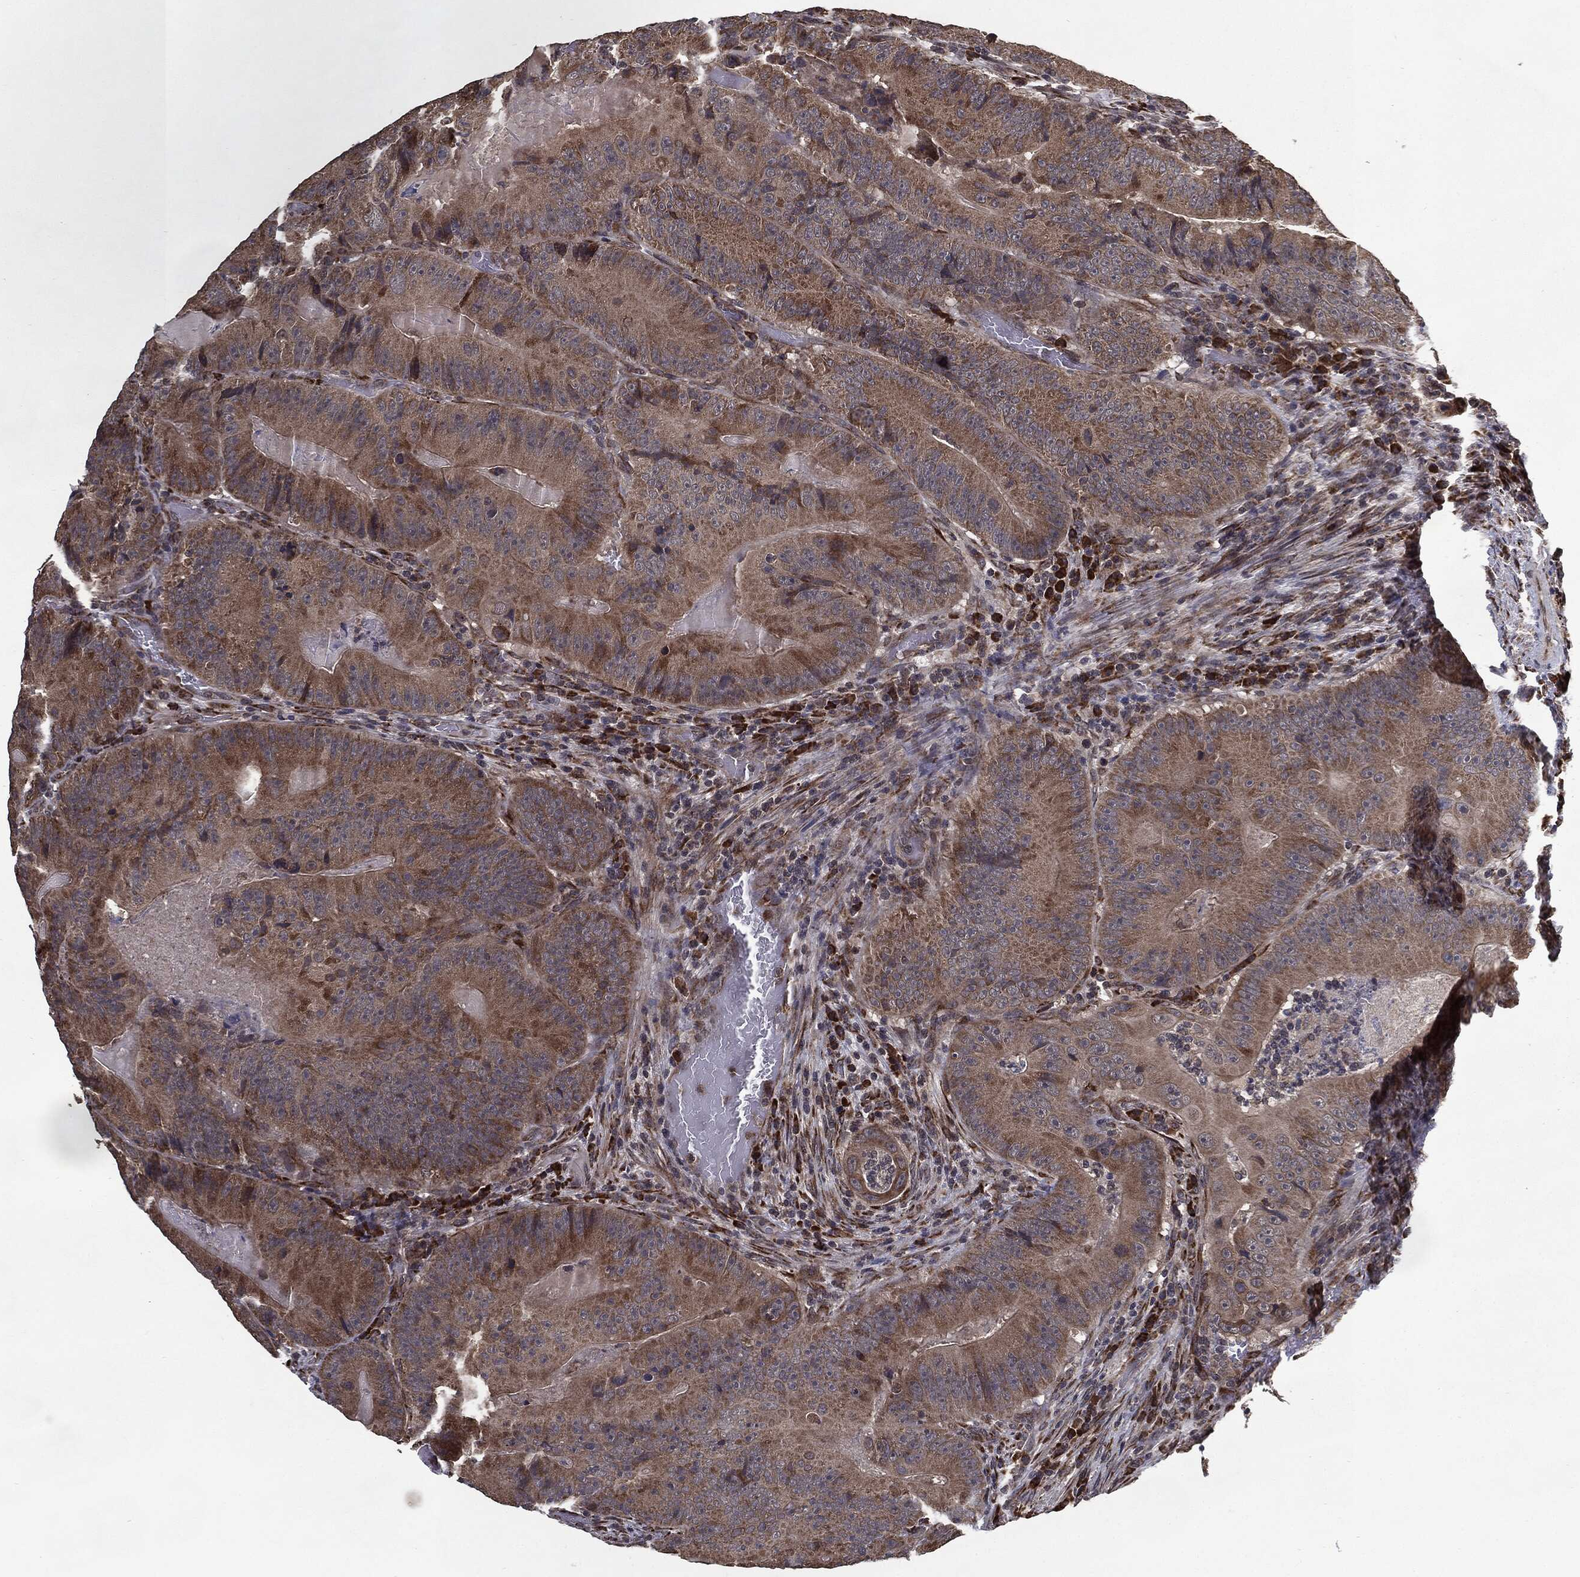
{"staining": {"intensity": "moderate", "quantity": ">75%", "location": "cytoplasmic/membranous"}, "tissue": "colorectal cancer", "cell_type": "Tumor cells", "image_type": "cancer", "snomed": [{"axis": "morphology", "description": "Adenocarcinoma, NOS"}, {"axis": "topography", "description": "Colon"}], "caption": "There is medium levels of moderate cytoplasmic/membranous expression in tumor cells of colorectal adenocarcinoma, as demonstrated by immunohistochemical staining (brown color).", "gene": "HDAC5", "patient": {"sex": "female", "age": 86}}